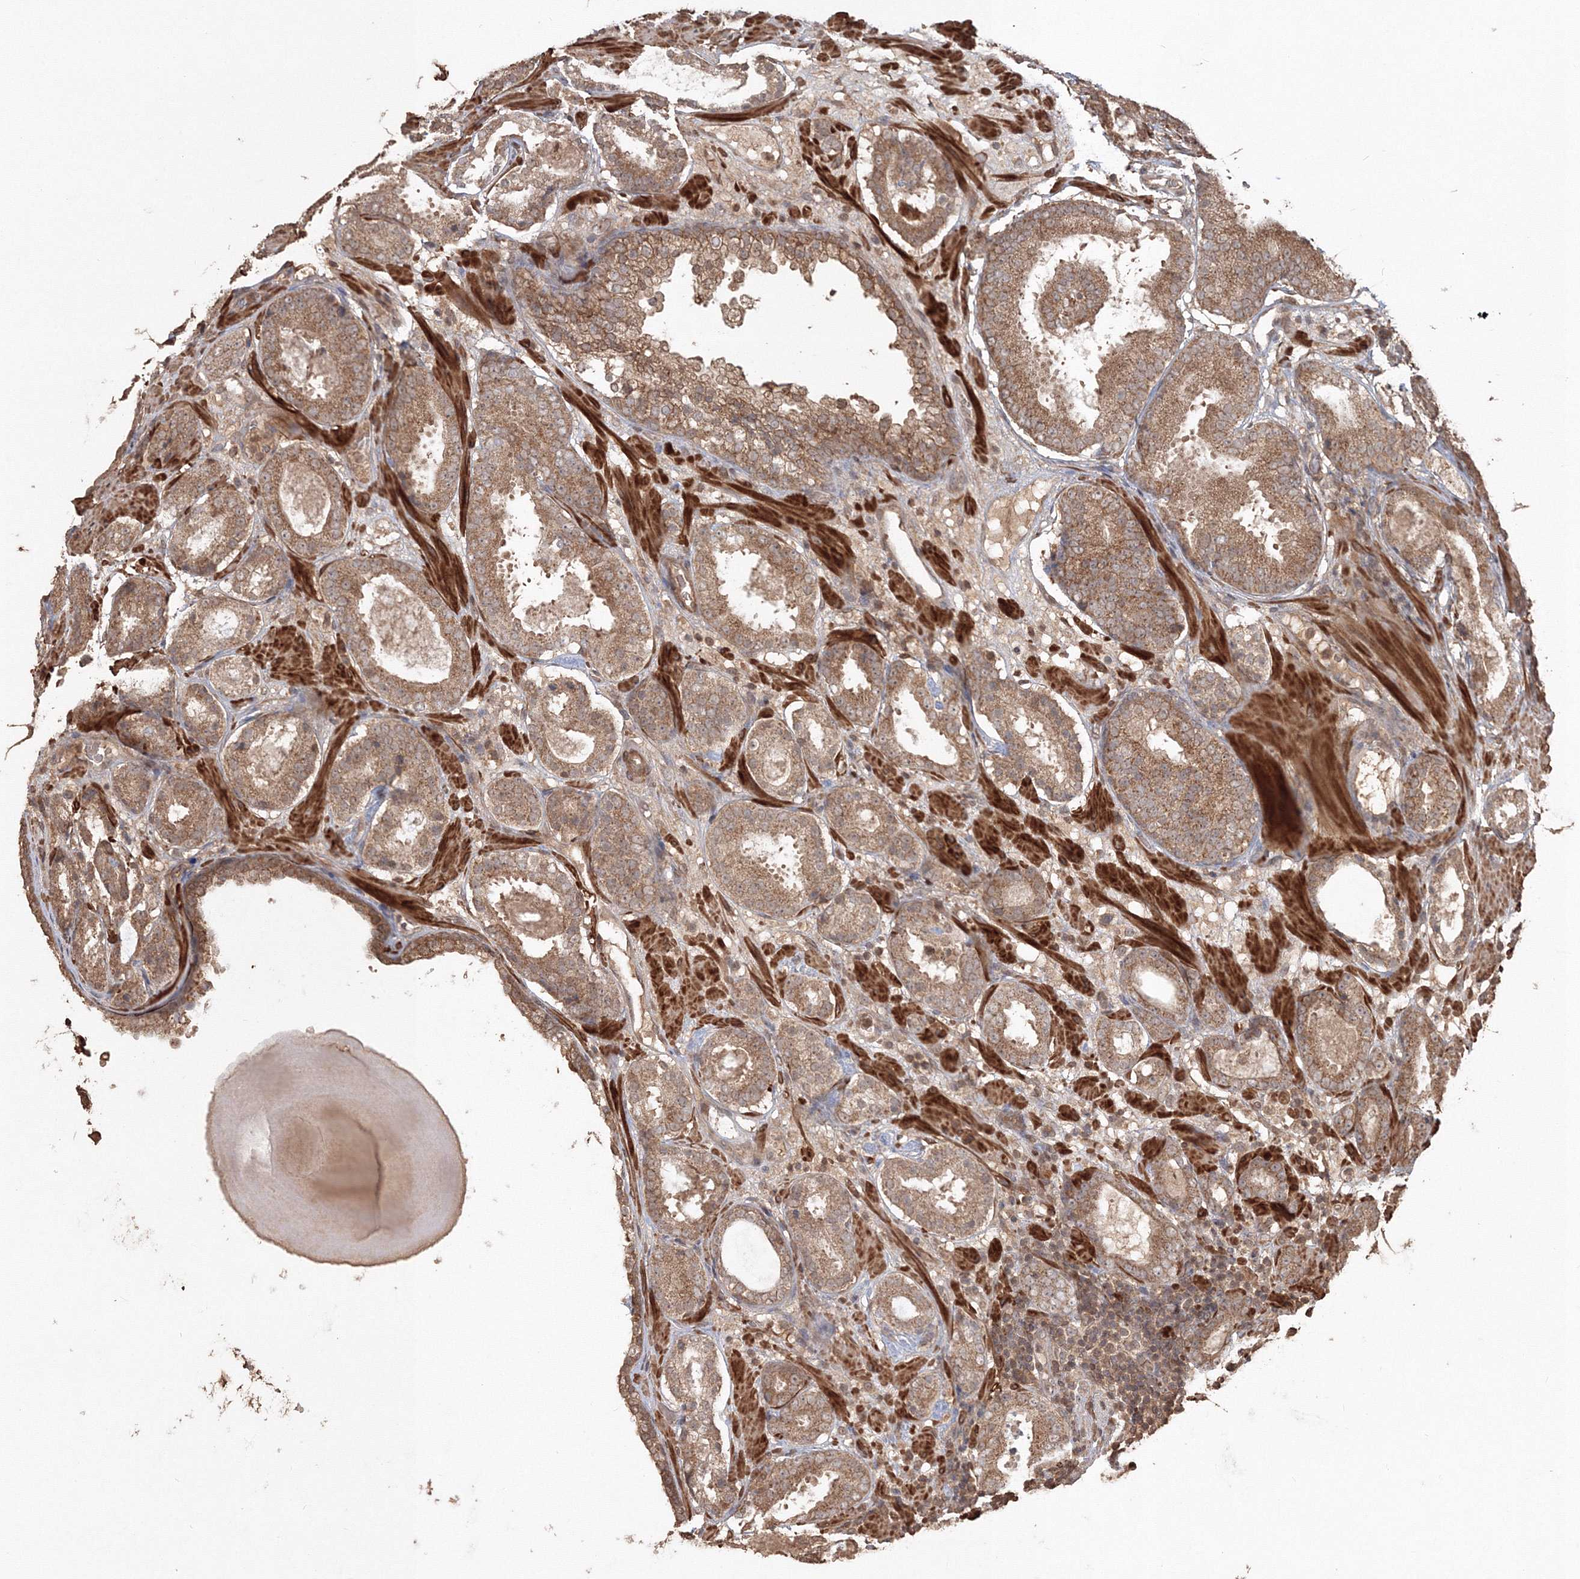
{"staining": {"intensity": "moderate", "quantity": ">75%", "location": "cytoplasmic/membranous"}, "tissue": "prostate cancer", "cell_type": "Tumor cells", "image_type": "cancer", "snomed": [{"axis": "morphology", "description": "Adenocarcinoma, Low grade"}, {"axis": "topography", "description": "Prostate"}], "caption": "Prostate cancer was stained to show a protein in brown. There is medium levels of moderate cytoplasmic/membranous expression in about >75% of tumor cells.", "gene": "CCDC122", "patient": {"sex": "male", "age": 69}}